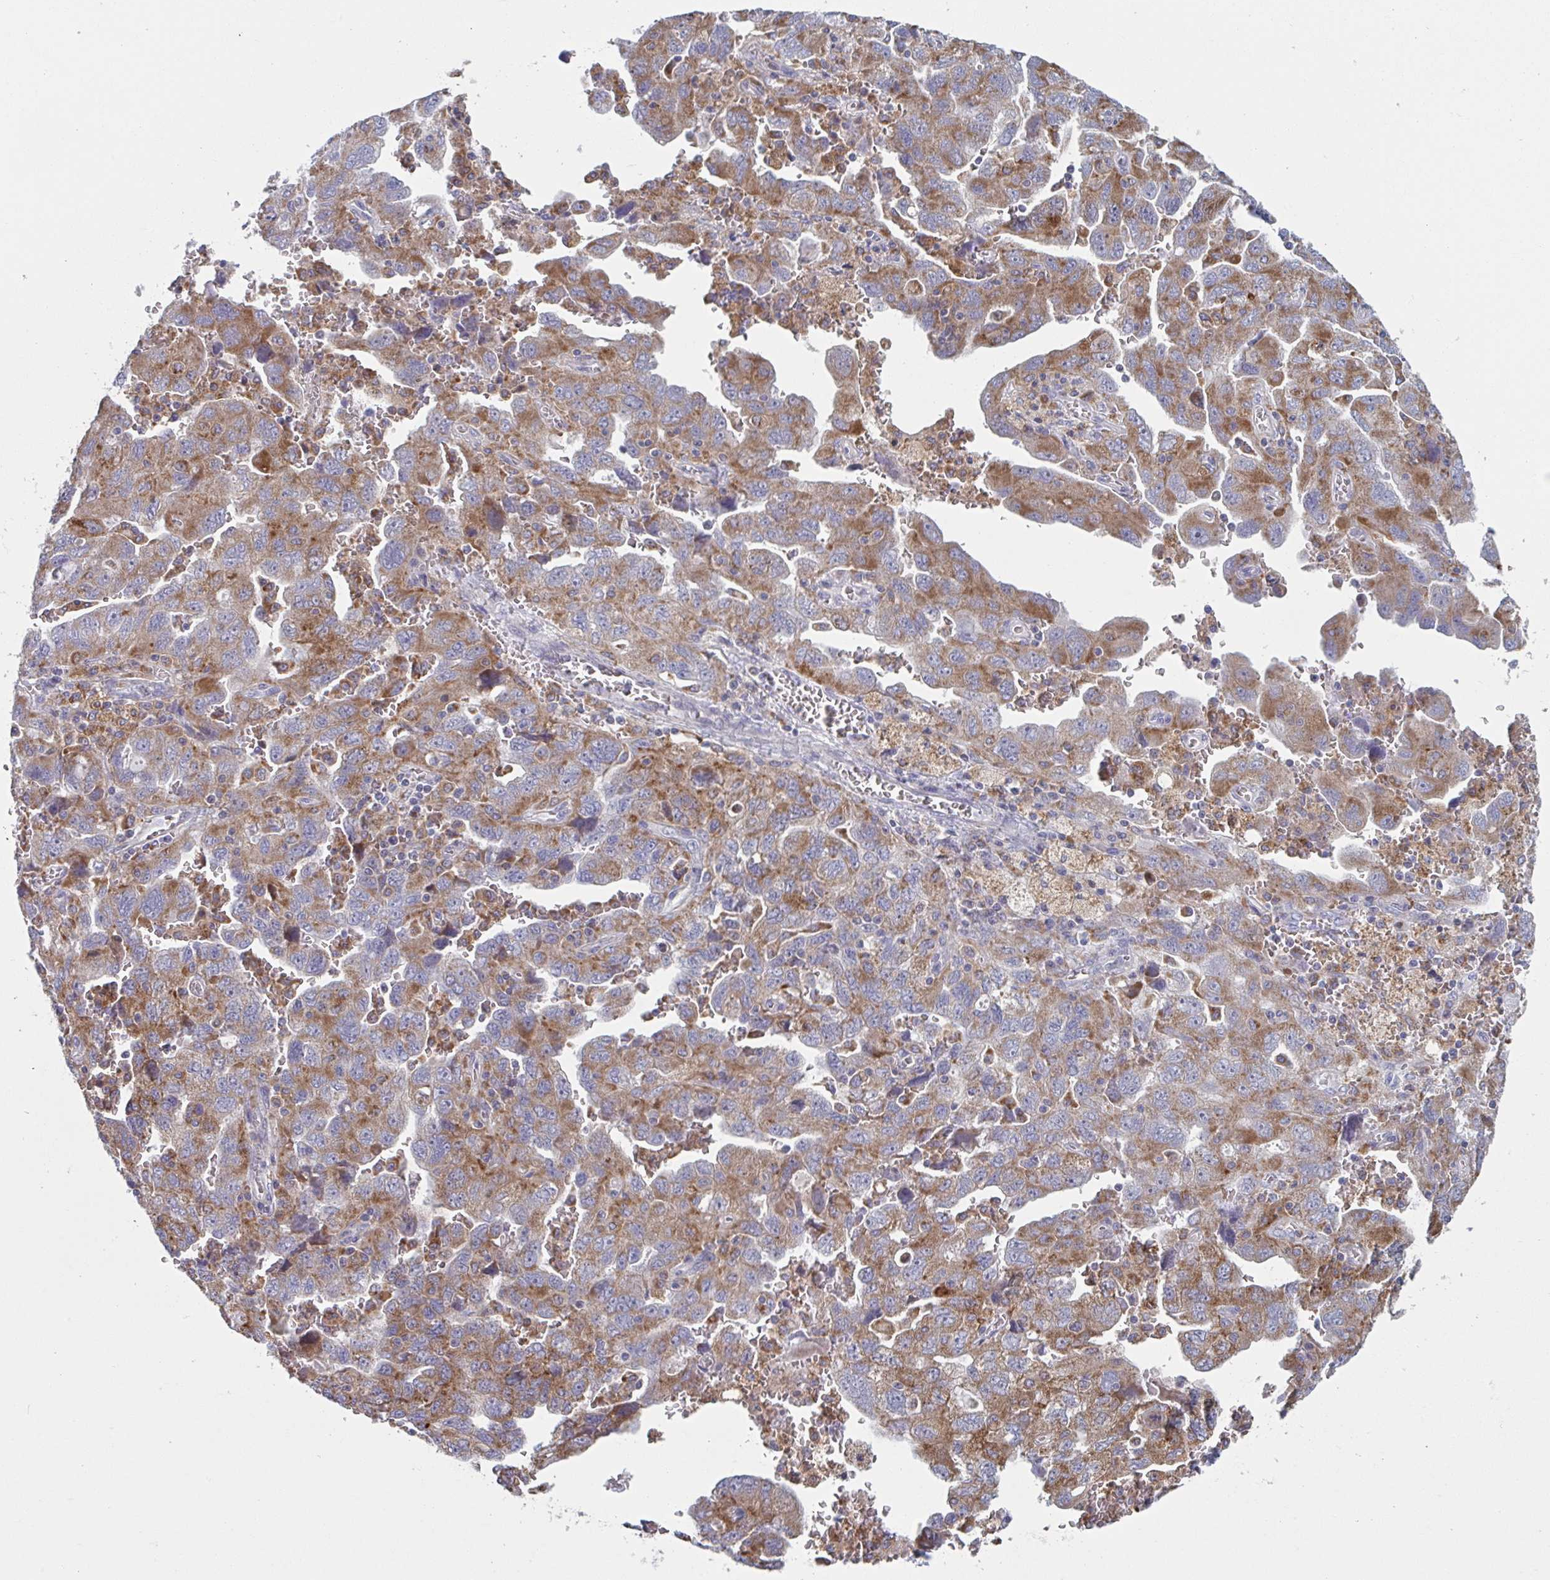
{"staining": {"intensity": "moderate", "quantity": ">75%", "location": "cytoplasmic/membranous"}, "tissue": "ovarian cancer", "cell_type": "Tumor cells", "image_type": "cancer", "snomed": [{"axis": "morphology", "description": "Carcinoma, NOS"}, {"axis": "morphology", "description": "Cystadenocarcinoma, serous, NOS"}, {"axis": "topography", "description": "Ovary"}], "caption": "Immunohistochemical staining of human ovarian serous cystadenocarcinoma displays medium levels of moderate cytoplasmic/membranous protein staining in about >75% of tumor cells. Immunohistochemistry (ihc) stains the protein of interest in brown and the nuclei are stained blue.", "gene": "NIPSNAP1", "patient": {"sex": "female", "age": 69}}